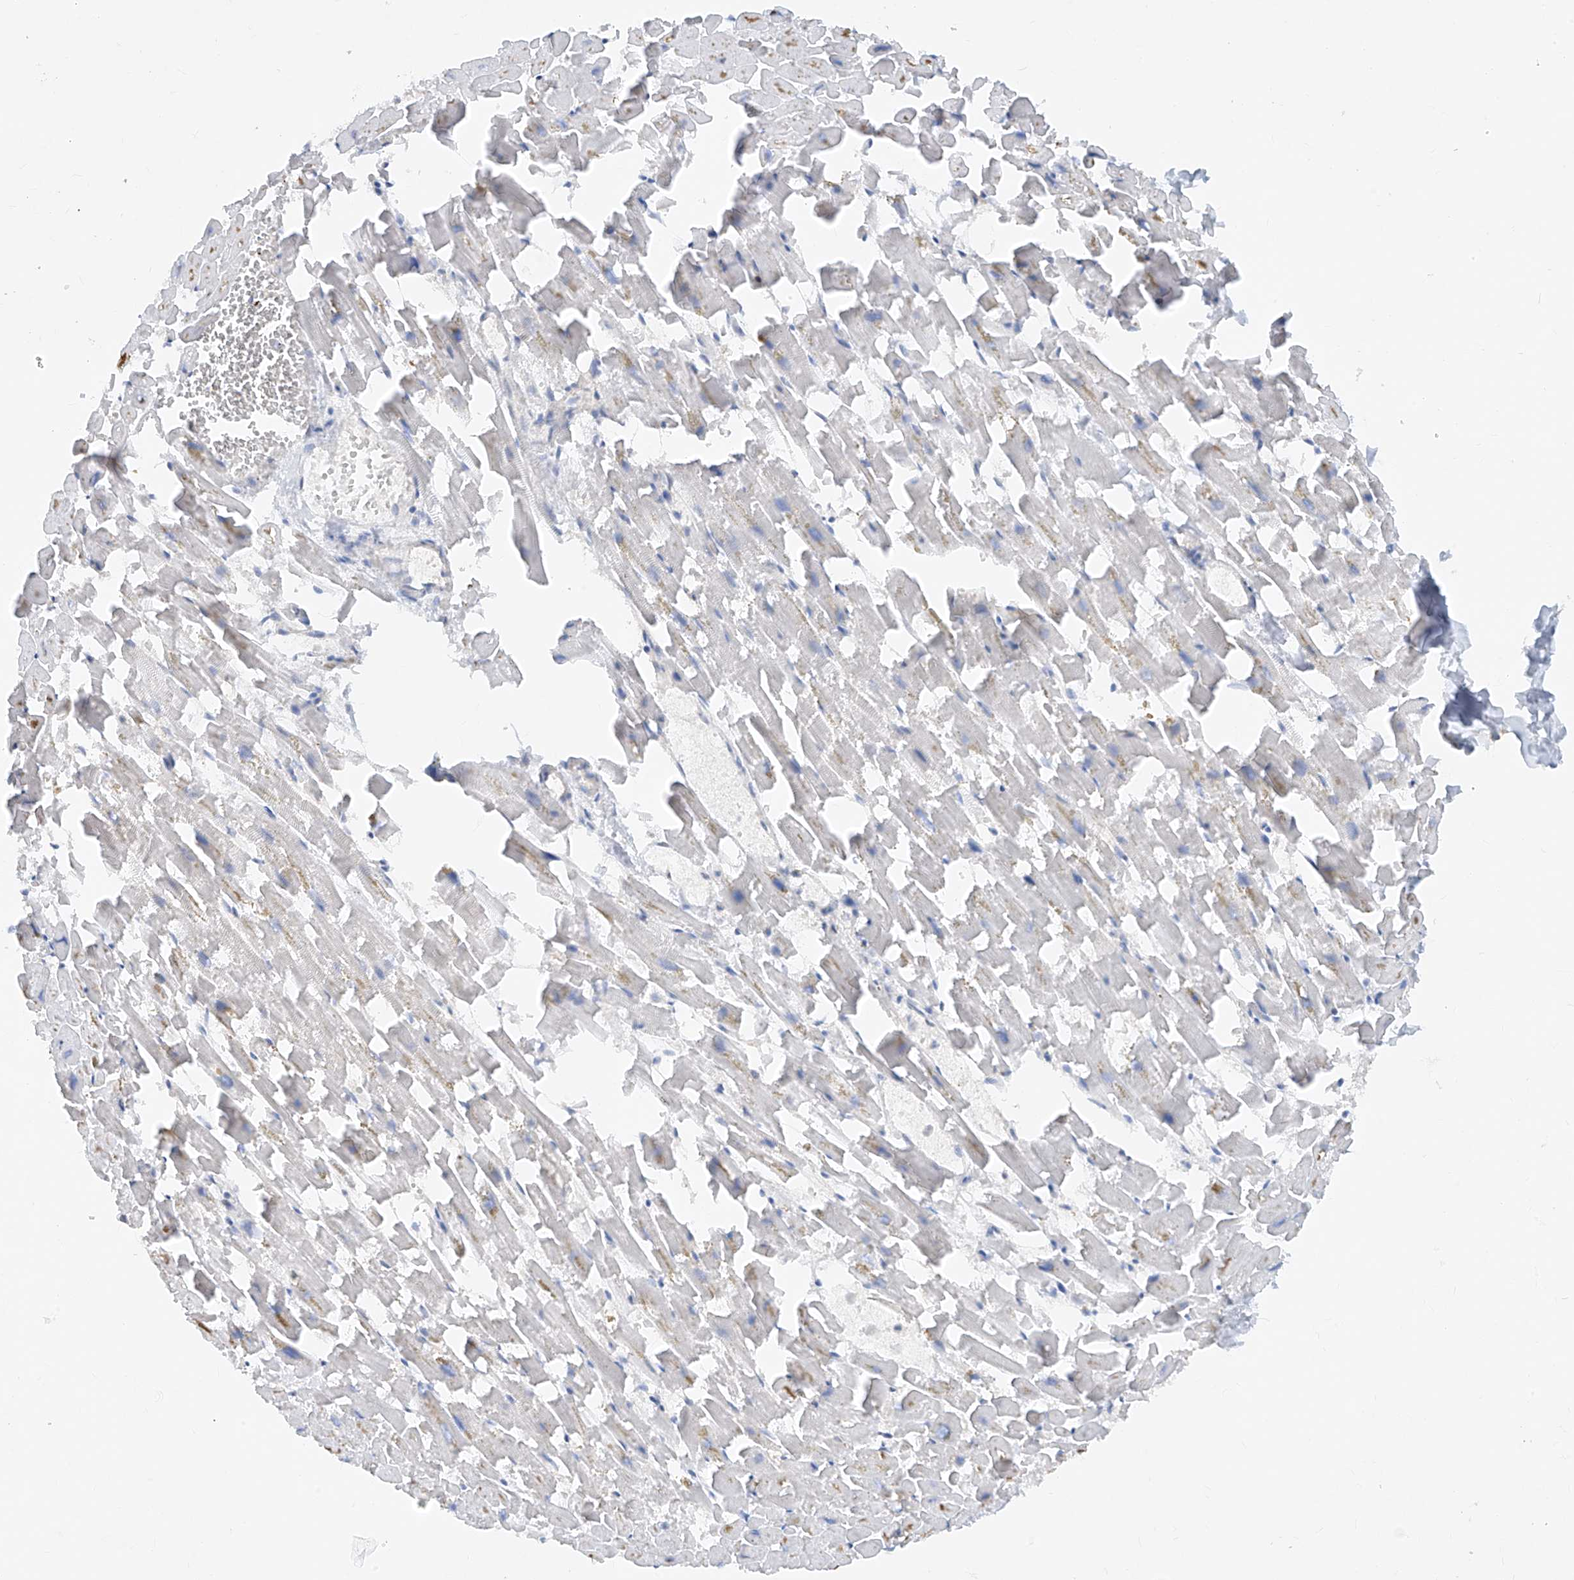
{"staining": {"intensity": "strong", "quantity": "25%-75%", "location": "cytoplasmic/membranous"}, "tissue": "heart muscle", "cell_type": "Cardiomyocytes", "image_type": "normal", "snomed": [{"axis": "morphology", "description": "Normal tissue, NOS"}, {"axis": "topography", "description": "Heart"}], "caption": "Cardiomyocytes demonstrate strong cytoplasmic/membranous expression in approximately 25%-75% of cells in unremarkable heart muscle.", "gene": "ZNF358", "patient": {"sex": "female", "age": 64}}